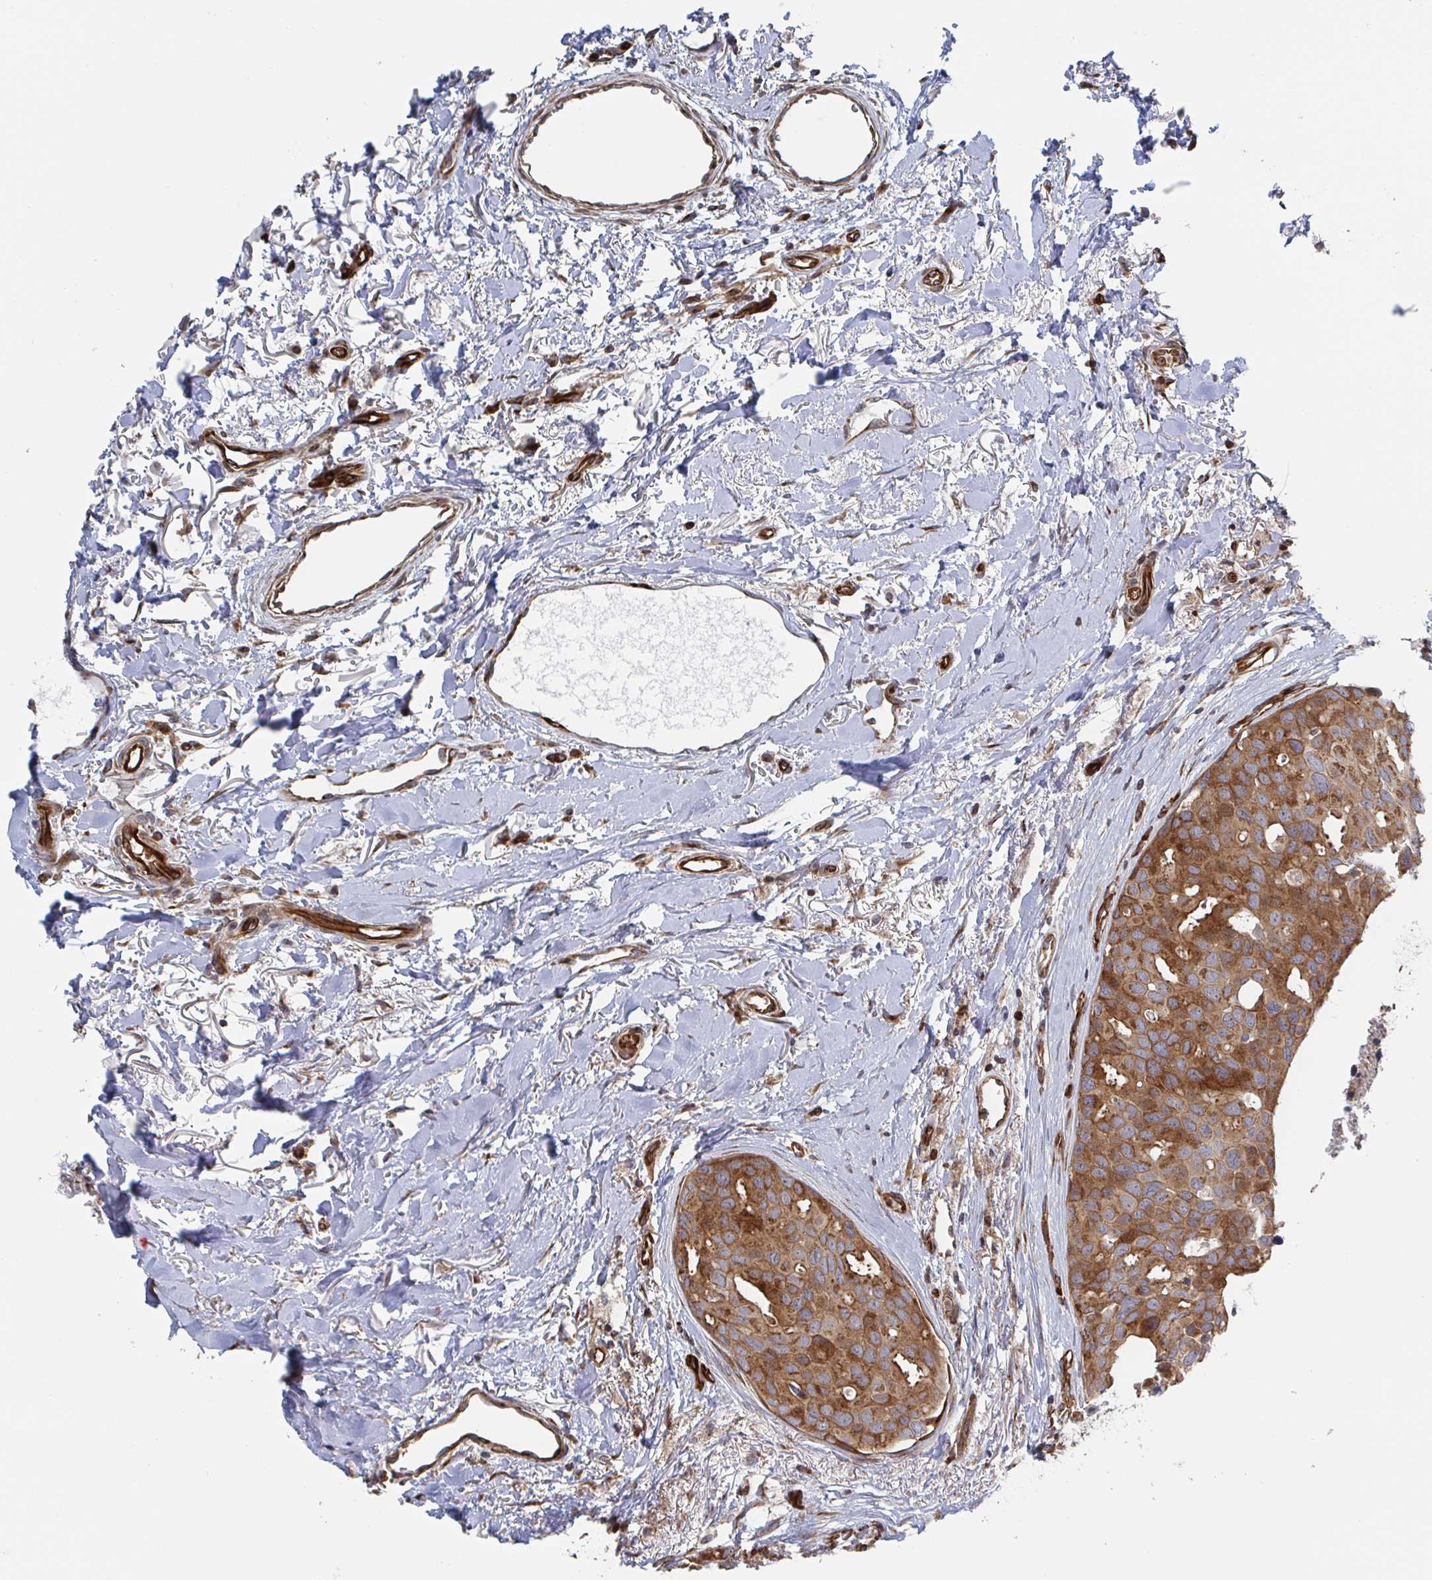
{"staining": {"intensity": "moderate", "quantity": ">75%", "location": "cytoplasmic/membranous"}, "tissue": "breast cancer", "cell_type": "Tumor cells", "image_type": "cancer", "snomed": [{"axis": "morphology", "description": "Duct carcinoma"}, {"axis": "topography", "description": "Breast"}], "caption": "Human breast cancer stained for a protein (brown) demonstrates moderate cytoplasmic/membranous positive positivity in approximately >75% of tumor cells.", "gene": "DVL3", "patient": {"sex": "female", "age": 54}}